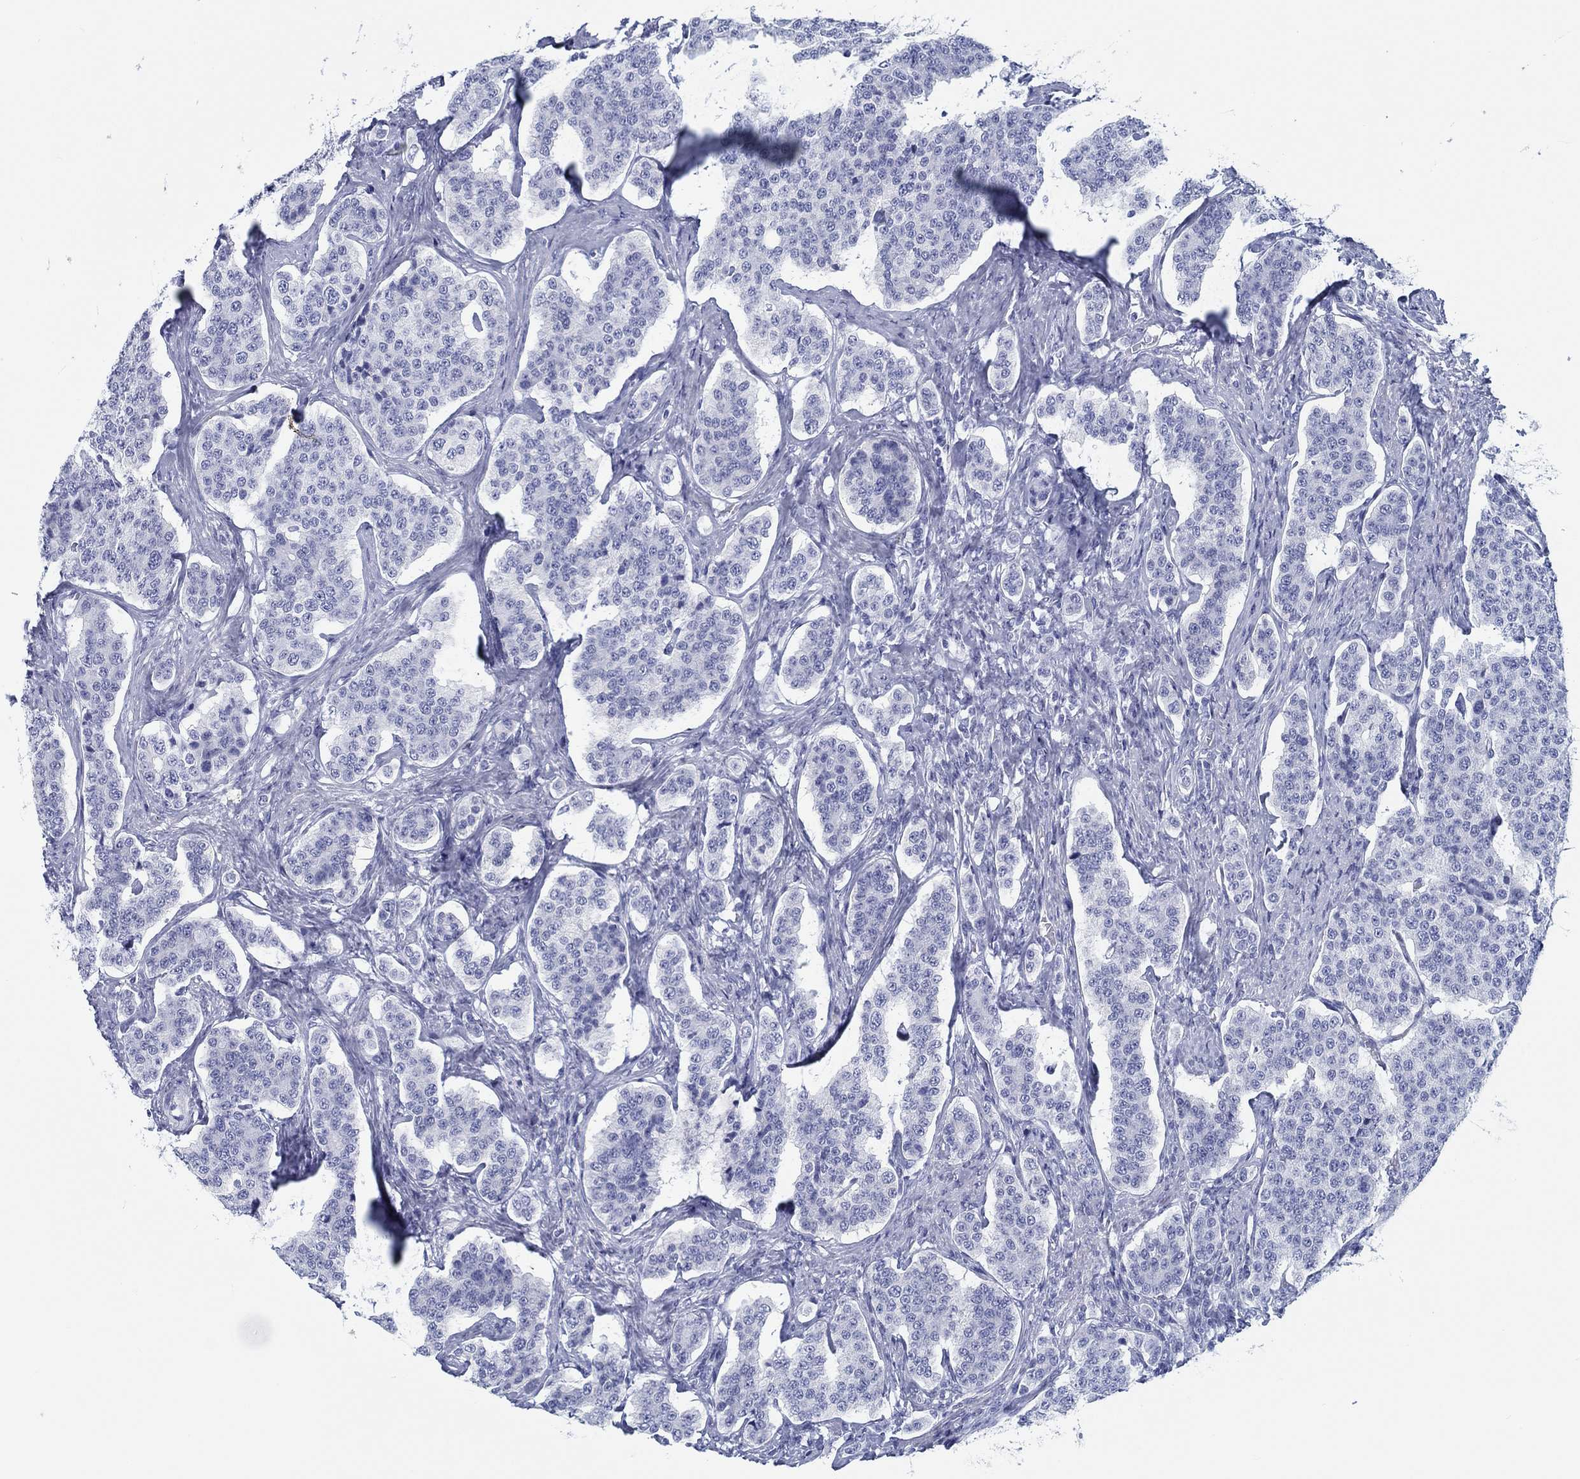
{"staining": {"intensity": "negative", "quantity": "none", "location": "none"}, "tissue": "carcinoid", "cell_type": "Tumor cells", "image_type": "cancer", "snomed": [{"axis": "morphology", "description": "Carcinoid, malignant, NOS"}, {"axis": "topography", "description": "Small intestine"}], "caption": "Immunohistochemistry (IHC) photomicrograph of neoplastic tissue: human carcinoid stained with DAB (3,3'-diaminobenzidine) displays no significant protein positivity in tumor cells.", "gene": "H1-1", "patient": {"sex": "female", "age": 58}}